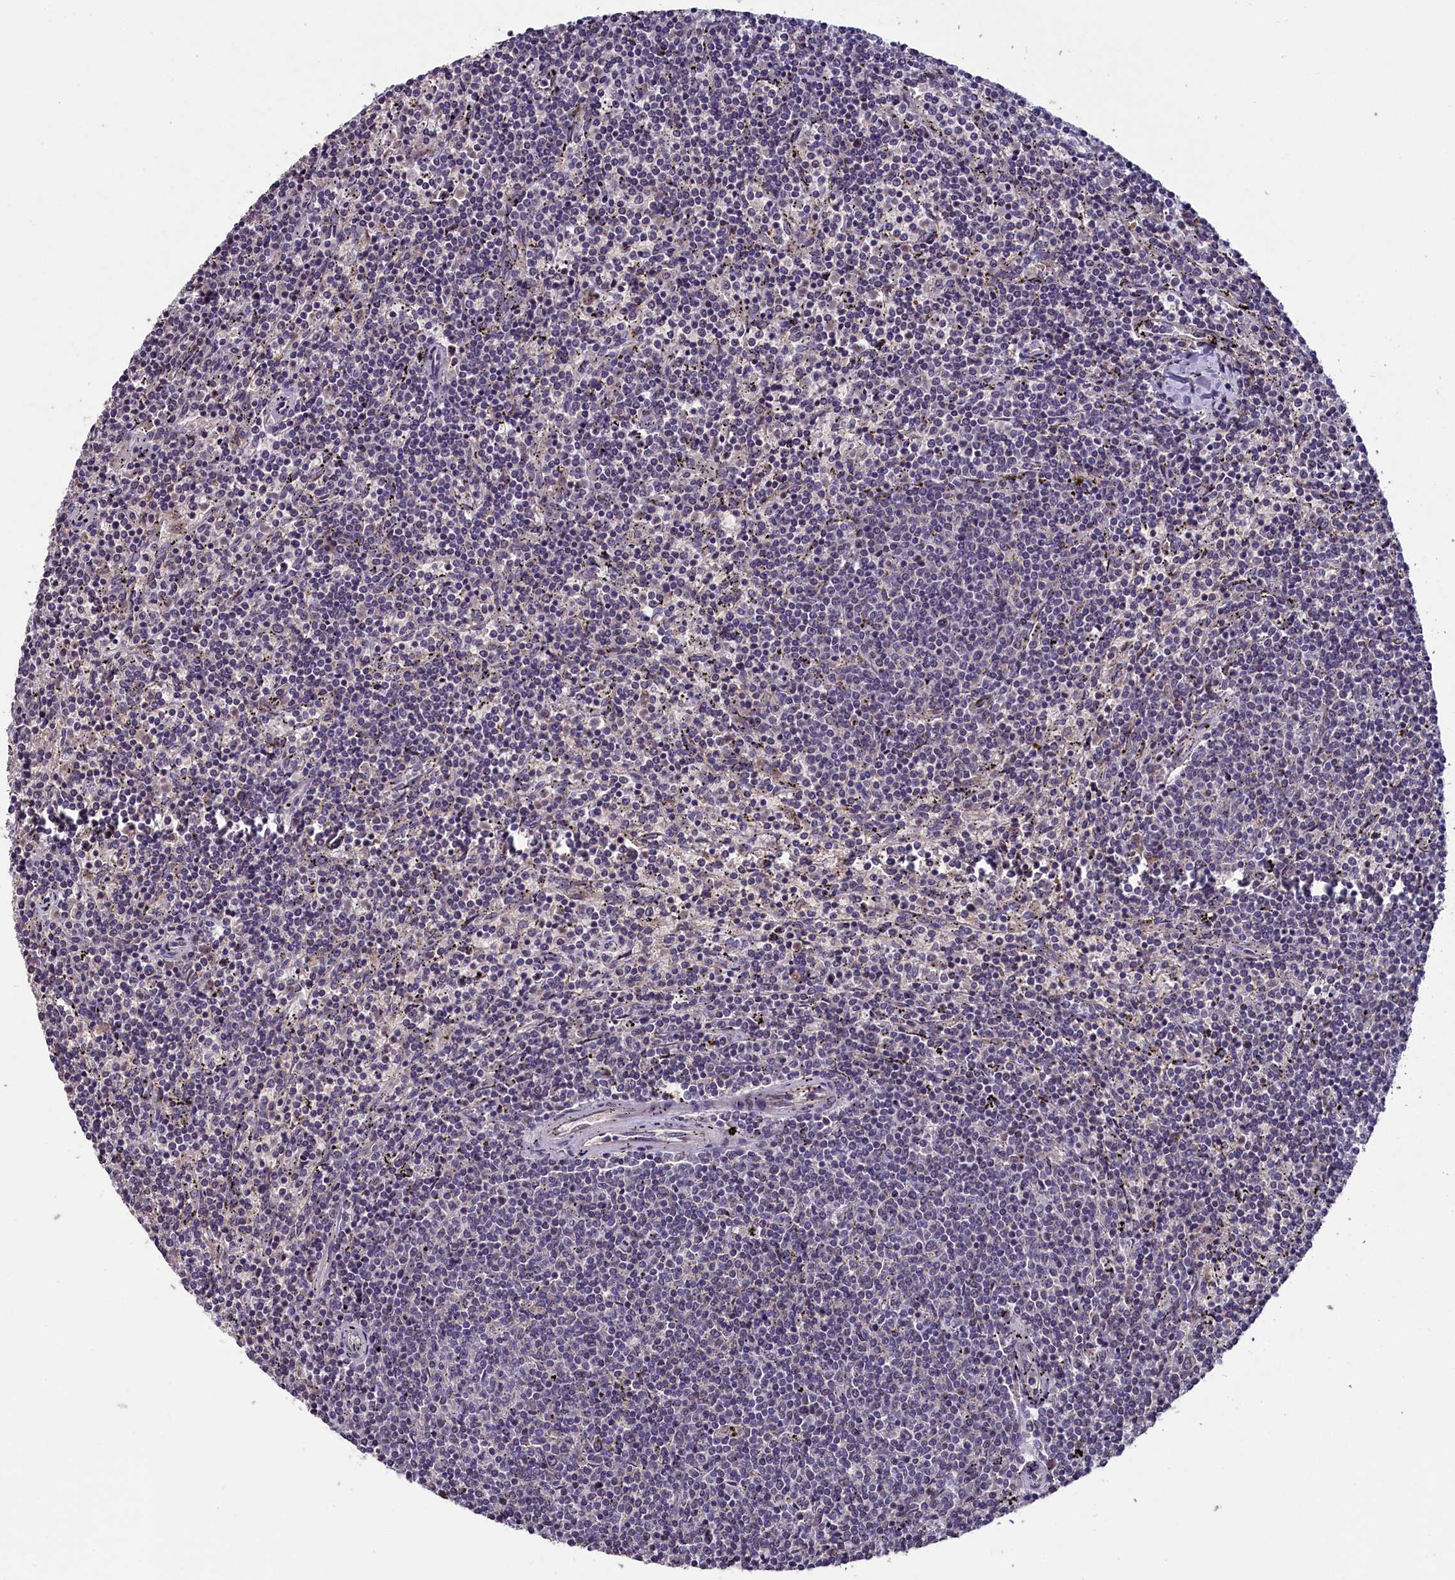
{"staining": {"intensity": "negative", "quantity": "none", "location": "none"}, "tissue": "lymphoma", "cell_type": "Tumor cells", "image_type": "cancer", "snomed": [{"axis": "morphology", "description": "Malignant lymphoma, non-Hodgkin's type, Low grade"}, {"axis": "topography", "description": "Spleen"}], "caption": "The immunohistochemistry (IHC) image has no significant positivity in tumor cells of lymphoma tissue.", "gene": "SLC39A6", "patient": {"sex": "female", "age": 50}}